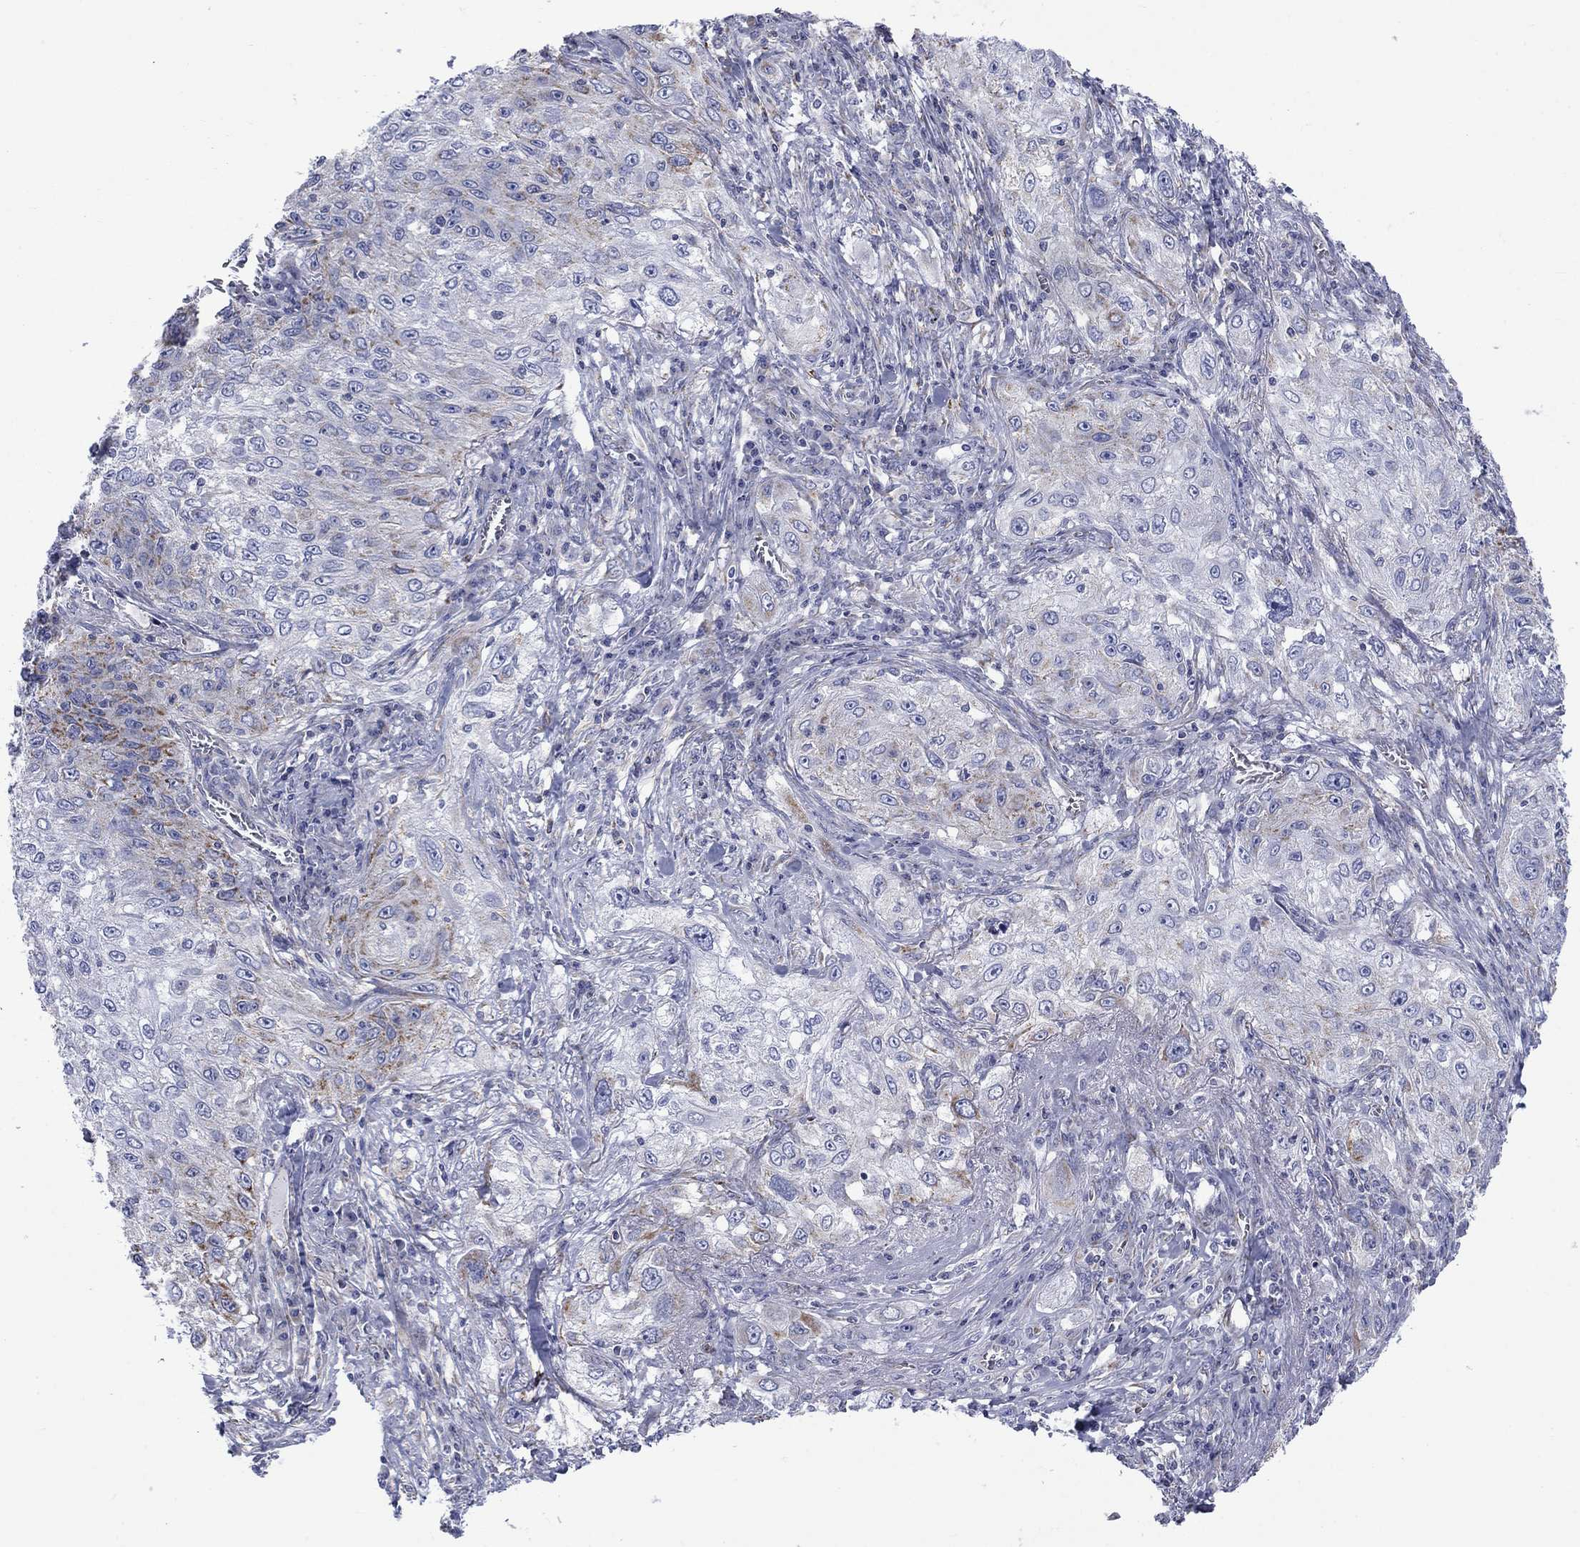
{"staining": {"intensity": "moderate", "quantity": "<25%", "location": "cytoplasmic/membranous"}, "tissue": "lung cancer", "cell_type": "Tumor cells", "image_type": "cancer", "snomed": [{"axis": "morphology", "description": "Squamous cell carcinoma, NOS"}, {"axis": "topography", "description": "Lung"}], "caption": "Lung cancer stained with a brown dye shows moderate cytoplasmic/membranous positive expression in approximately <25% of tumor cells.", "gene": "CISD1", "patient": {"sex": "female", "age": 69}}